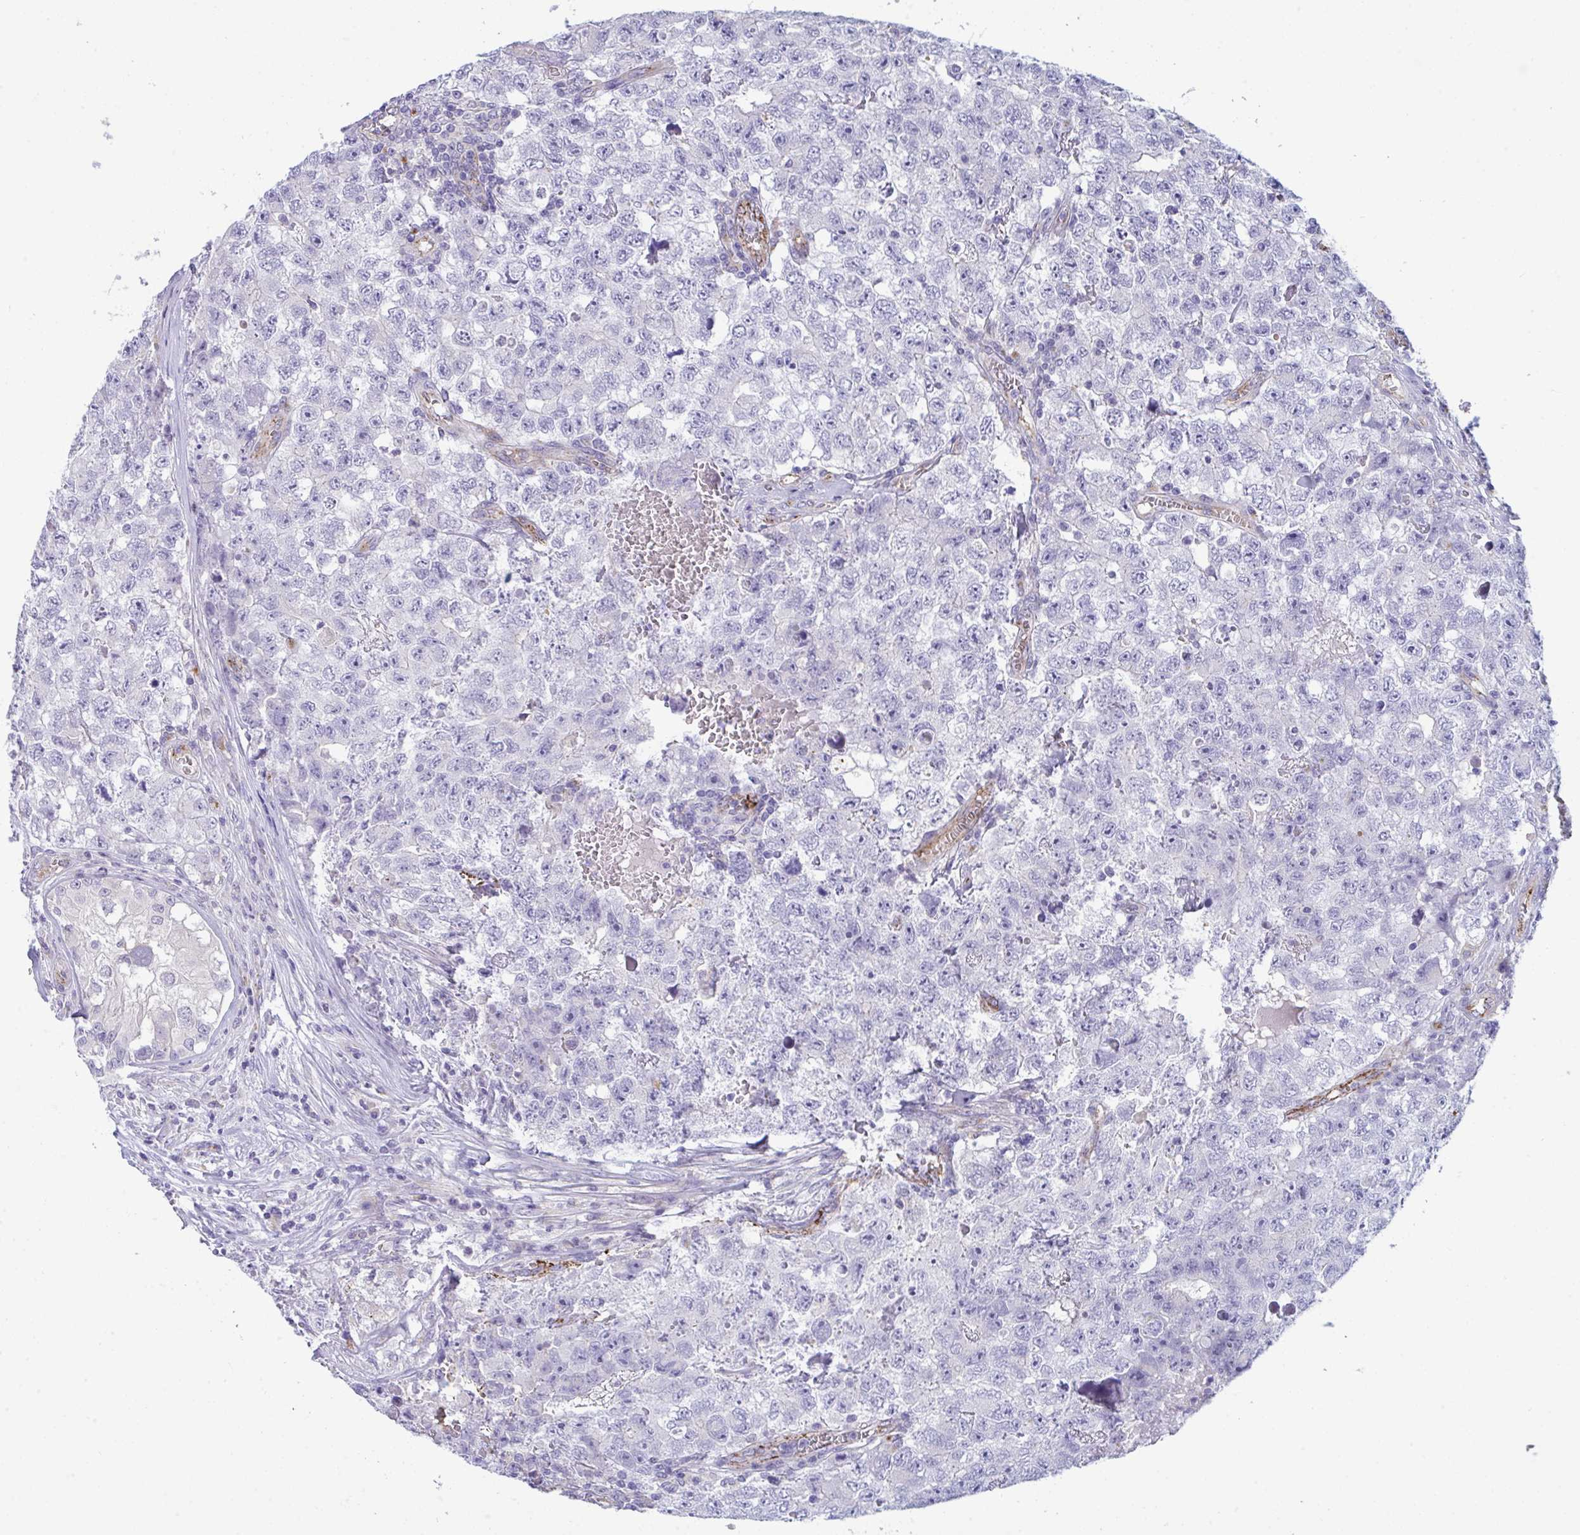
{"staining": {"intensity": "negative", "quantity": "none", "location": "none"}, "tissue": "testis cancer", "cell_type": "Tumor cells", "image_type": "cancer", "snomed": [{"axis": "morphology", "description": "Carcinoma, Embryonal, NOS"}, {"axis": "topography", "description": "Testis"}], "caption": "DAB (3,3'-diaminobenzidine) immunohistochemical staining of human testis cancer (embryonal carcinoma) exhibits no significant positivity in tumor cells.", "gene": "TOR1AIP2", "patient": {"sex": "male", "age": 18}}